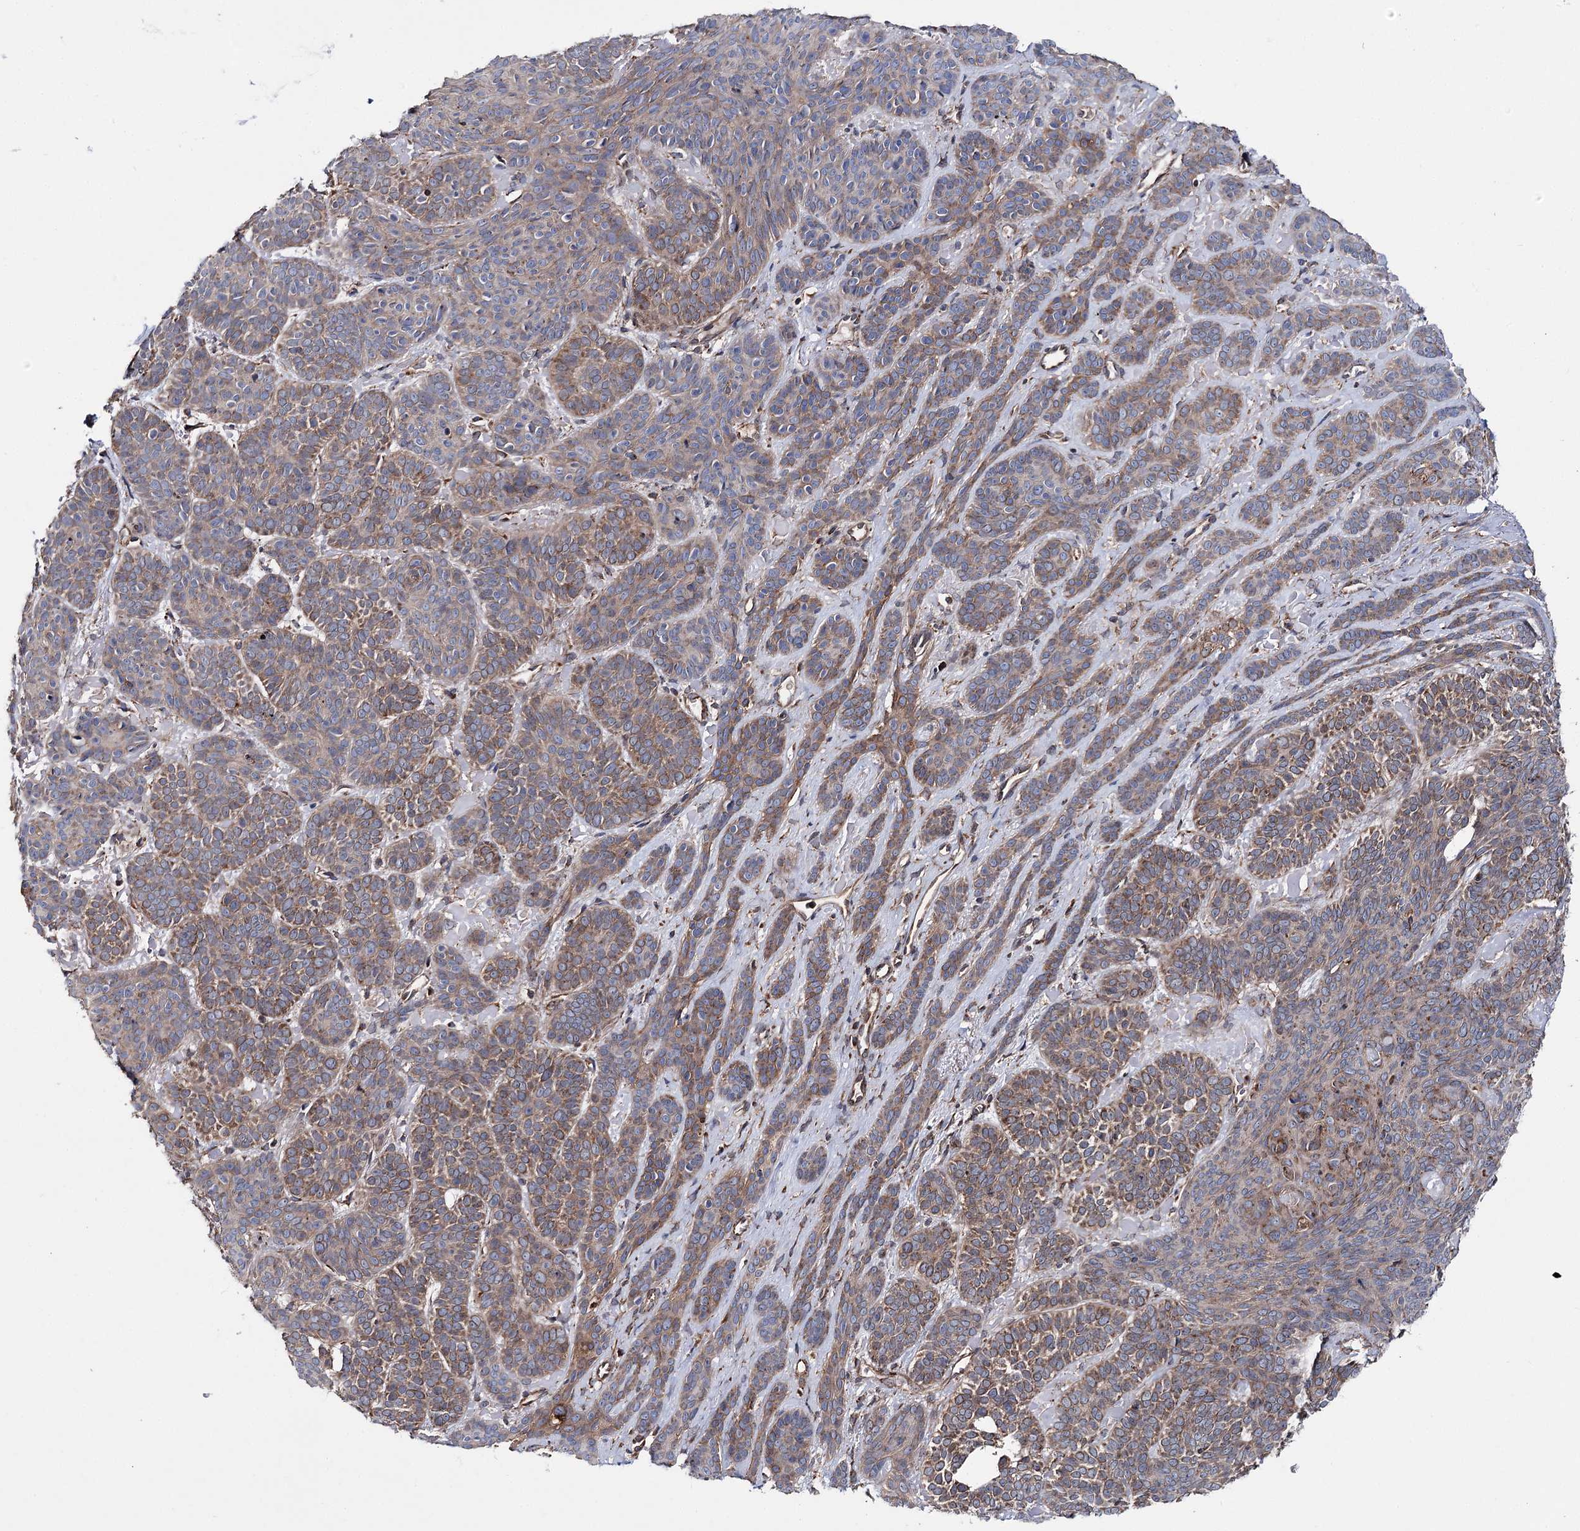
{"staining": {"intensity": "weak", "quantity": ">75%", "location": "cytoplasmic/membranous"}, "tissue": "skin cancer", "cell_type": "Tumor cells", "image_type": "cancer", "snomed": [{"axis": "morphology", "description": "Basal cell carcinoma"}, {"axis": "topography", "description": "Skin"}], "caption": "A photomicrograph of human skin basal cell carcinoma stained for a protein reveals weak cytoplasmic/membranous brown staining in tumor cells. Immunohistochemistry stains the protein of interest in brown and the nuclei are stained blue.", "gene": "MSANTD2", "patient": {"sex": "male", "age": 85}}